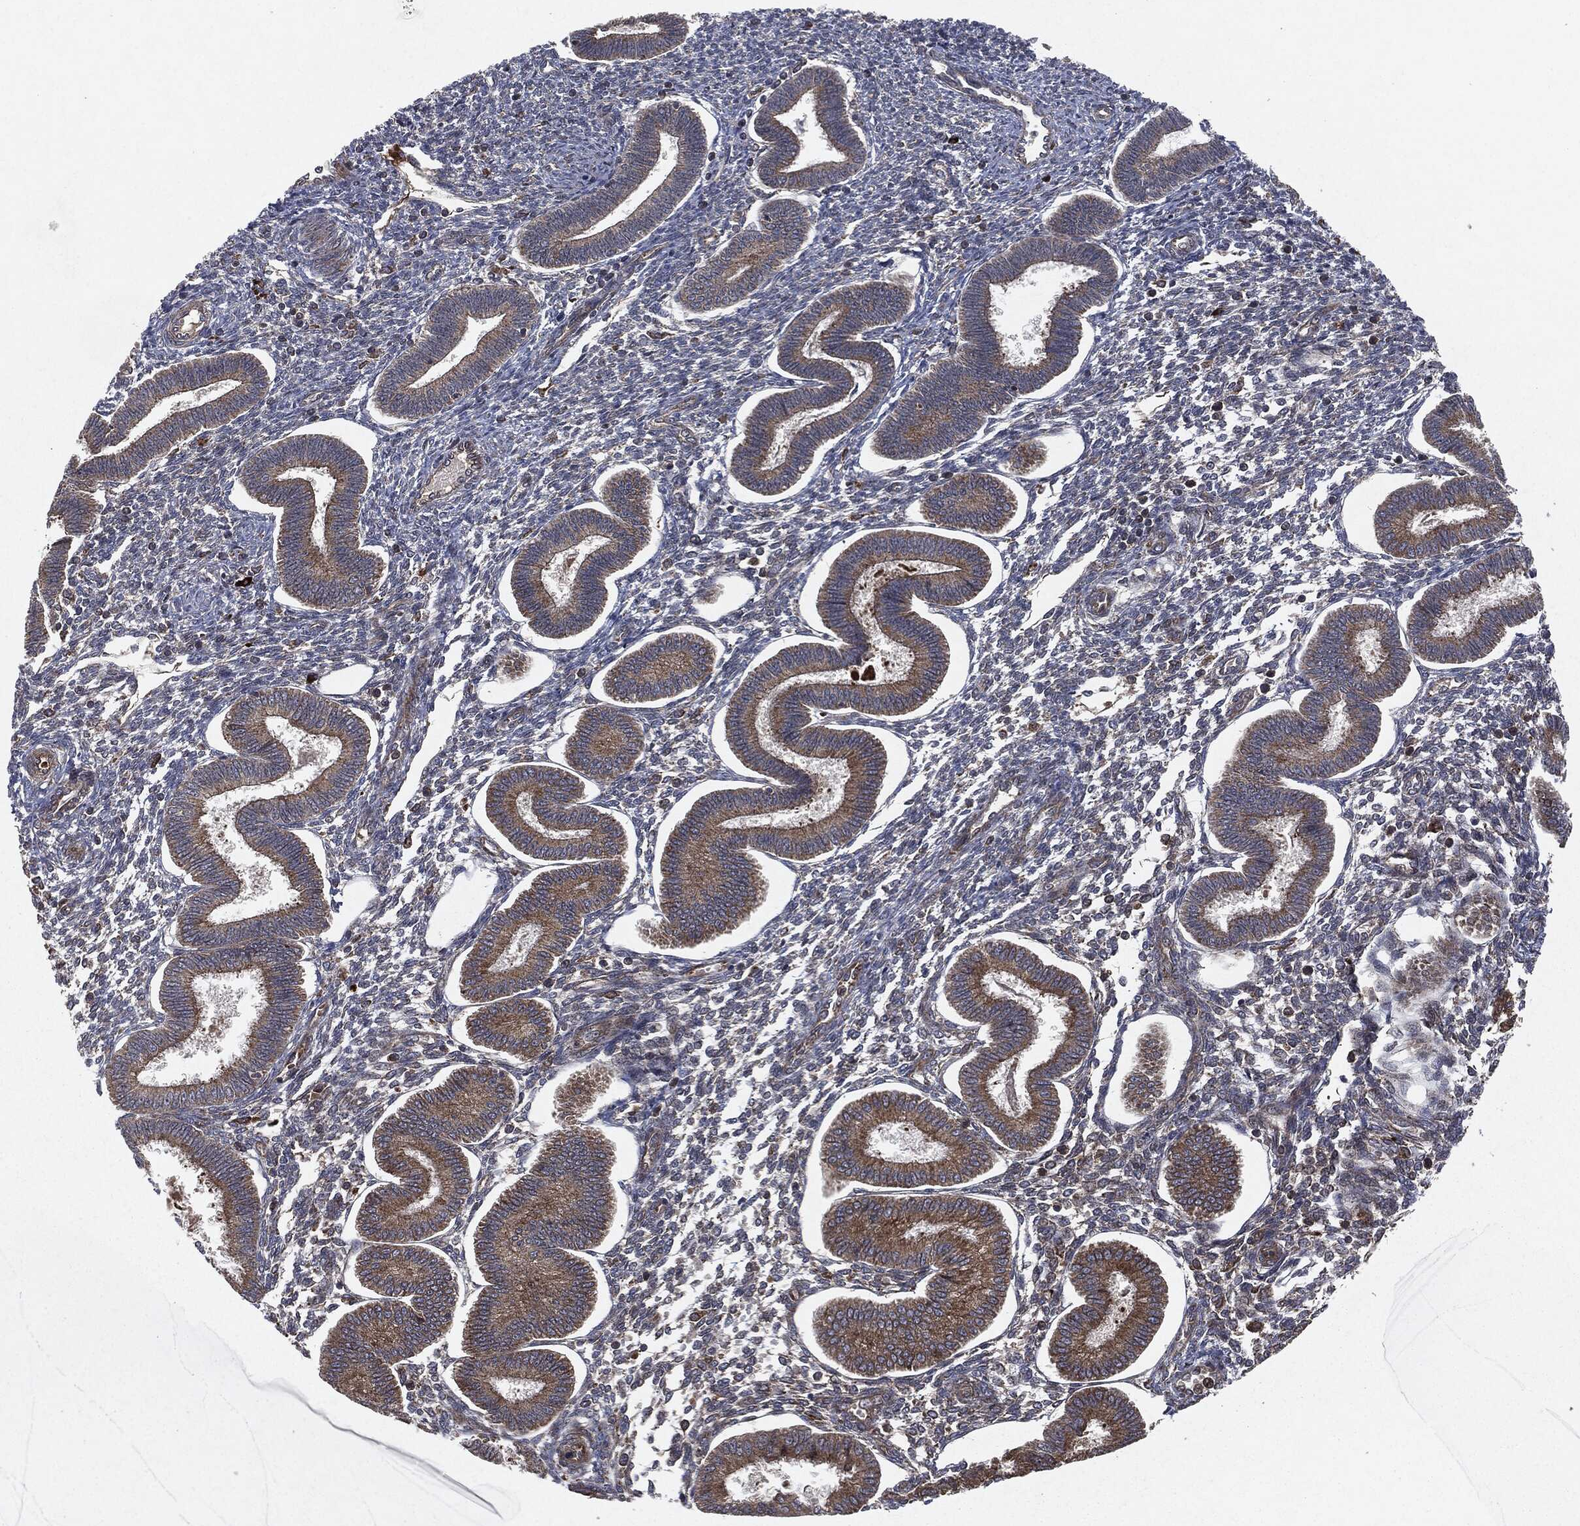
{"staining": {"intensity": "strong", "quantity": "25%-75%", "location": "cytoplasmic/membranous"}, "tissue": "endometrium", "cell_type": "Cells in endometrial stroma", "image_type": "normal", "snomed": [{"axis": "morphology", "description": "Normal tissue, NOS"}, {"axis": "topography", "description": "Endometrium"}], "caption": "The histopathology image exhibits staining of normal endometrium, revealing strong cytoplasmic/membranous protein expression (brown color) within cells in endometrial stroma.", "gene": "RAF1", "patient": {"sex": "female", "age": 43}}